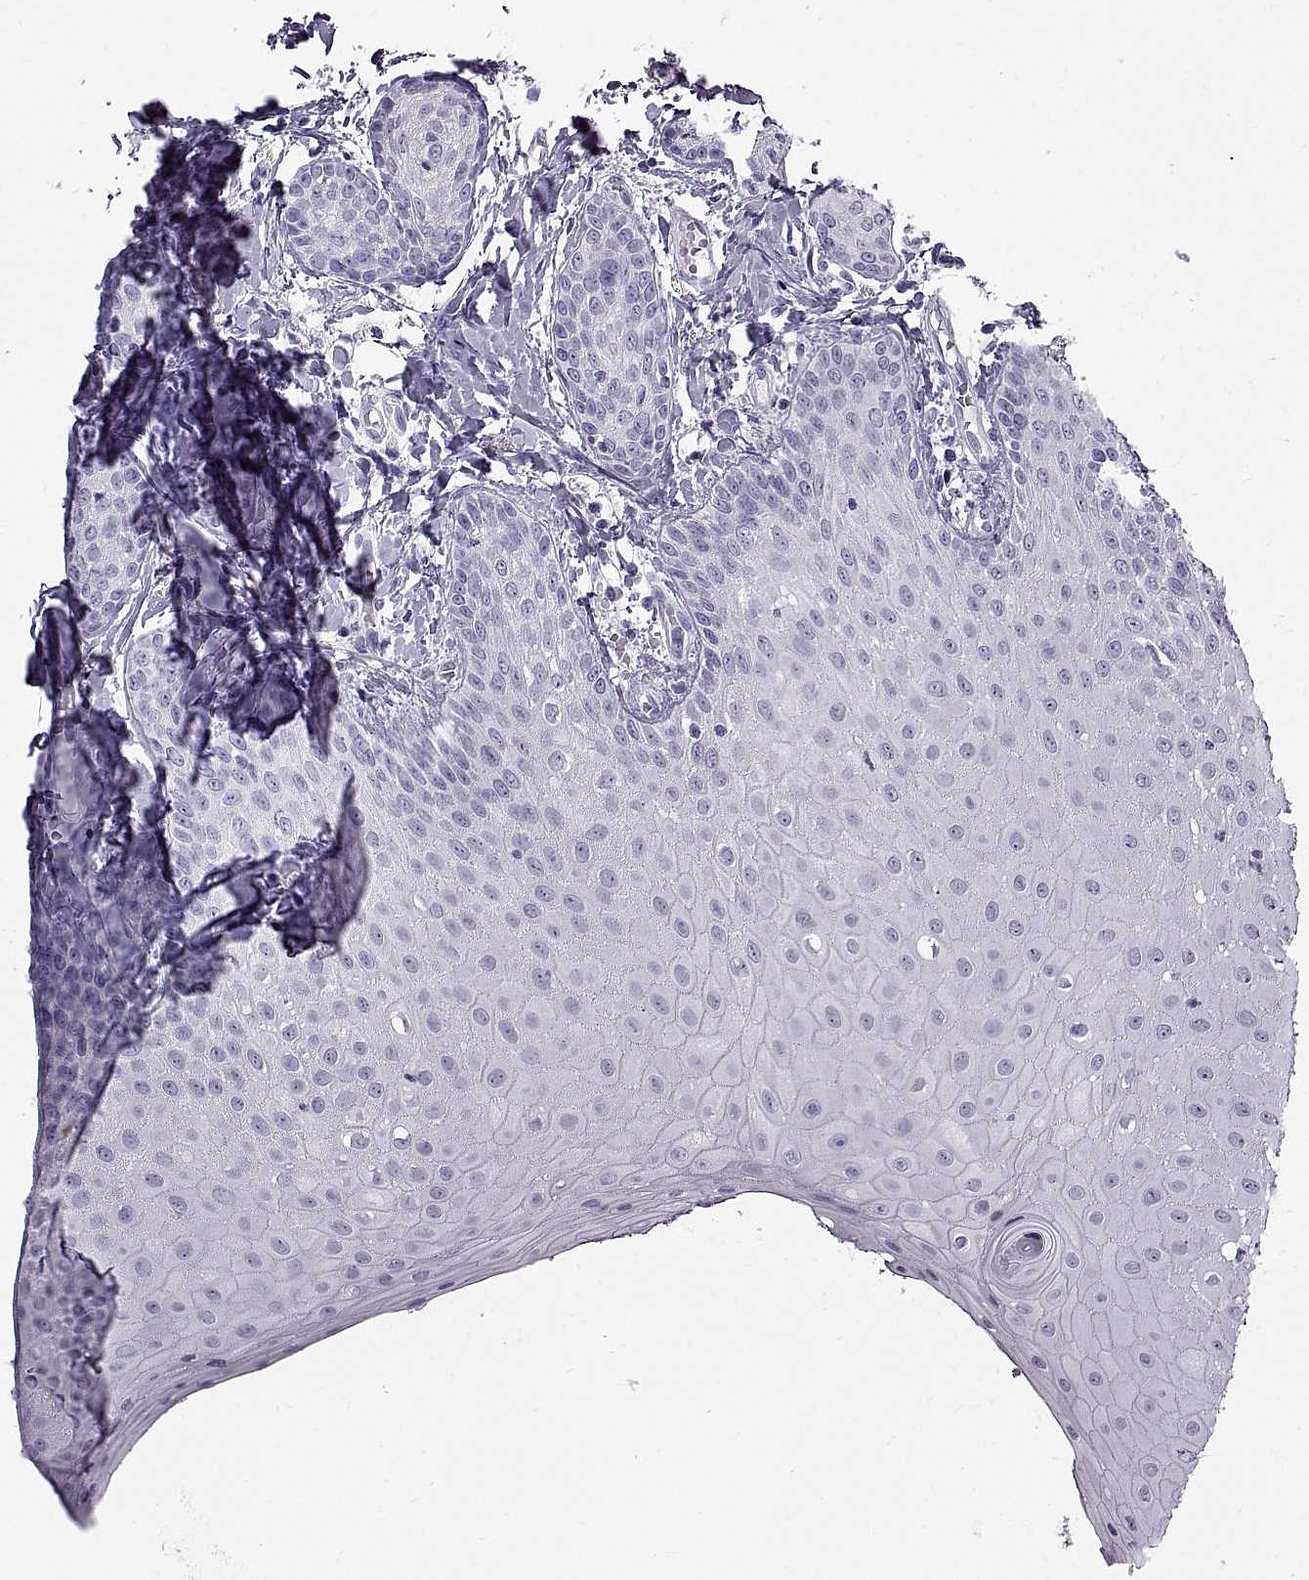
{"staining": {"intensity": "negative", "quantity": "none", "location": "none"}, "tissue": "head and neck cancer", "cell_type": "Tumor cells", "image_type": "cancer", "snomed": [{"axis": "morphology", "description": "Normal tissue, NOS"}, {"axis": "morphology", "description": "Squamous cell carcinoma, NOS"}, {"axis": "topography", "description": "Oral tissue"}, {"axis": "topography", "description": "Salivary gland"}, {"axis": "topography", "description": "Head-Neck"}], "caption": "Squamous cell carcinoma (head and neck) stained for a protein using immunohistochemistry (IHC) reveals no staining tumor cells.", "gene": "WFDC8", "patient": {"sex": "female", "age": 62}}